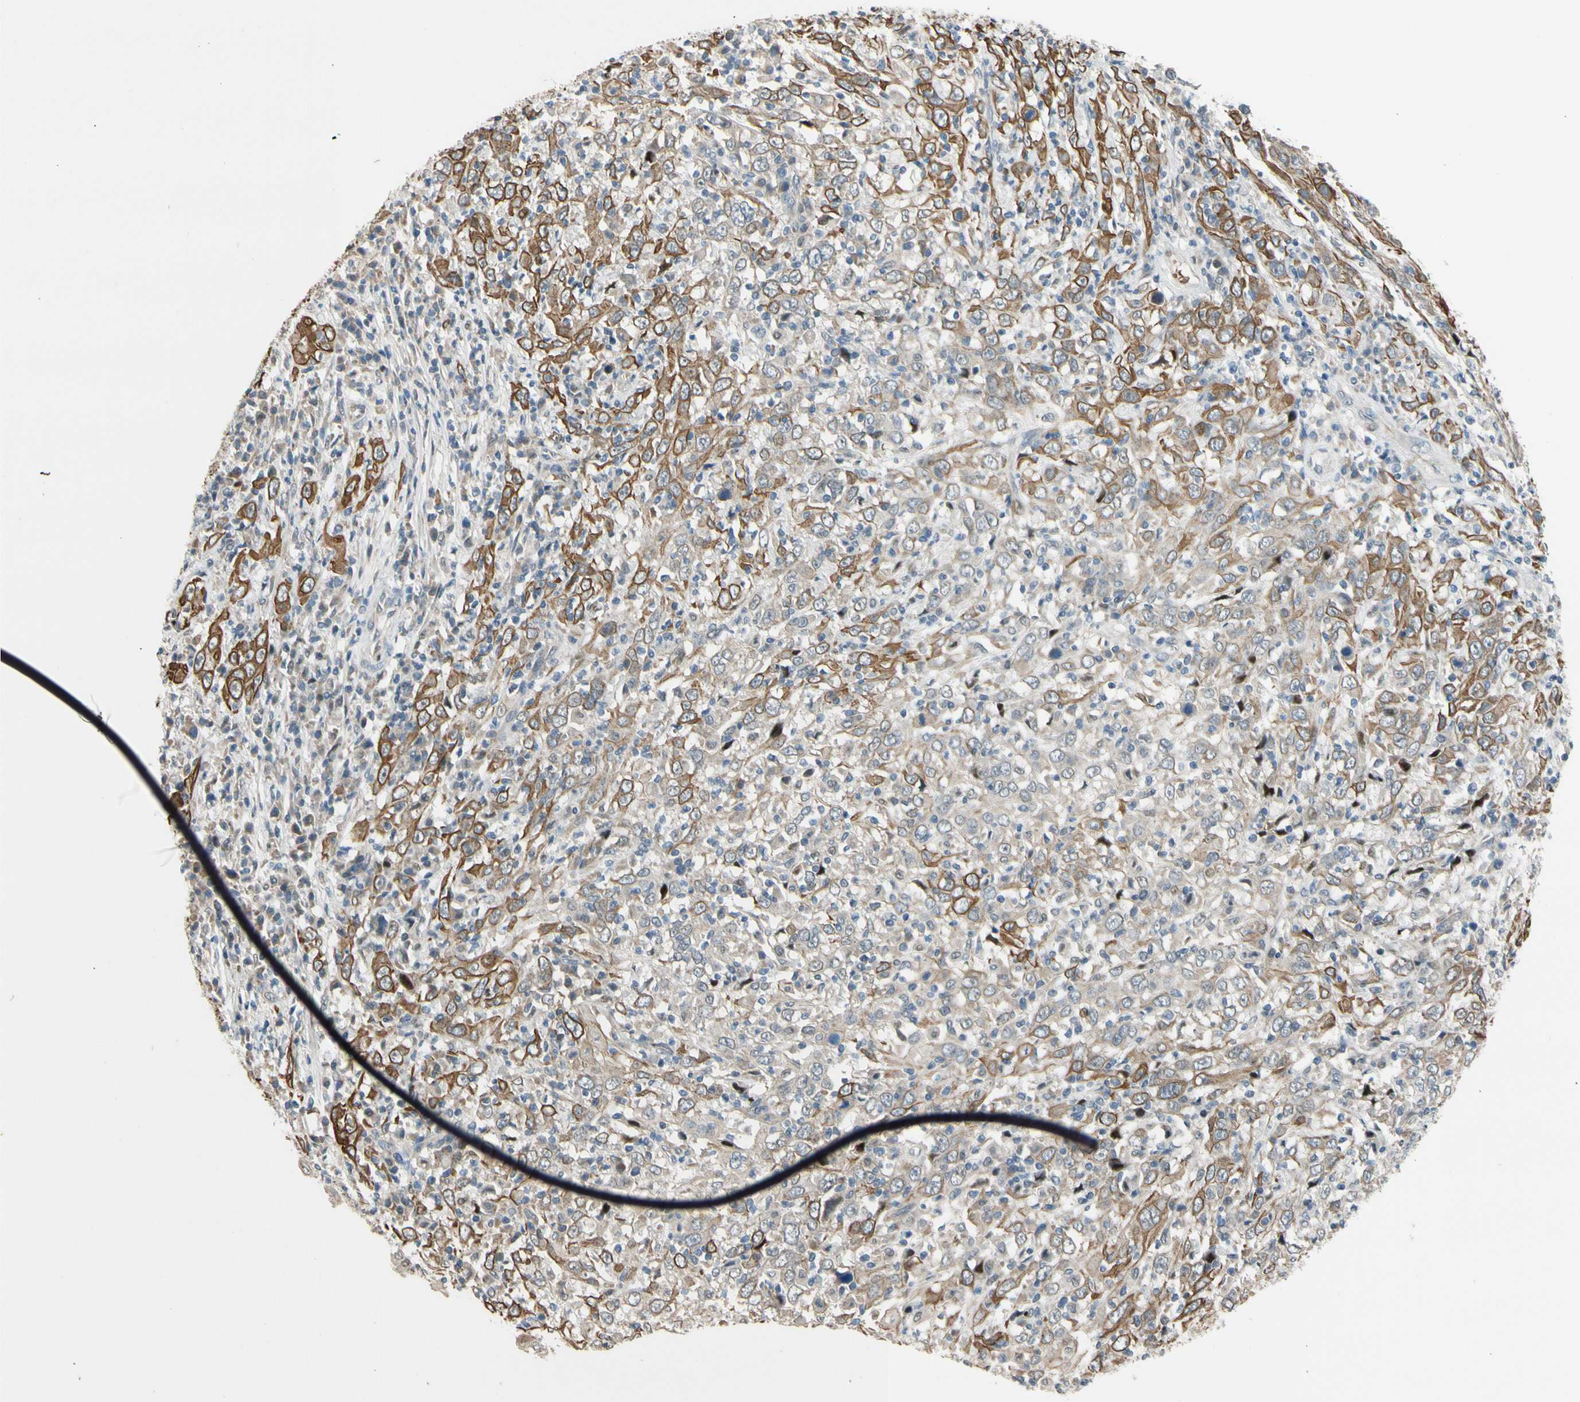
{"staining": {"intensity": "moderate", "quantity": "25%-75%", "location": "cytoplasmic/membranous"}, "tissue": "cervical cancer", "cell_type": "Tumor cells", "image_type": "cancer", "snomed": [{"axis": "morphology", "description": "Squamous cell carcinoma, NOS"}, {"axis": "topography", "description": "Cervix"}], "caption": "Human cervical squamous cell carcinoma stained with a brown dye exhibits moderate cytoplasmic/membranous positive expression in approximately 25%-75% of tumor cells.", "gene": "ZNF184", "patient": {"sex": "female", "age": 46}}